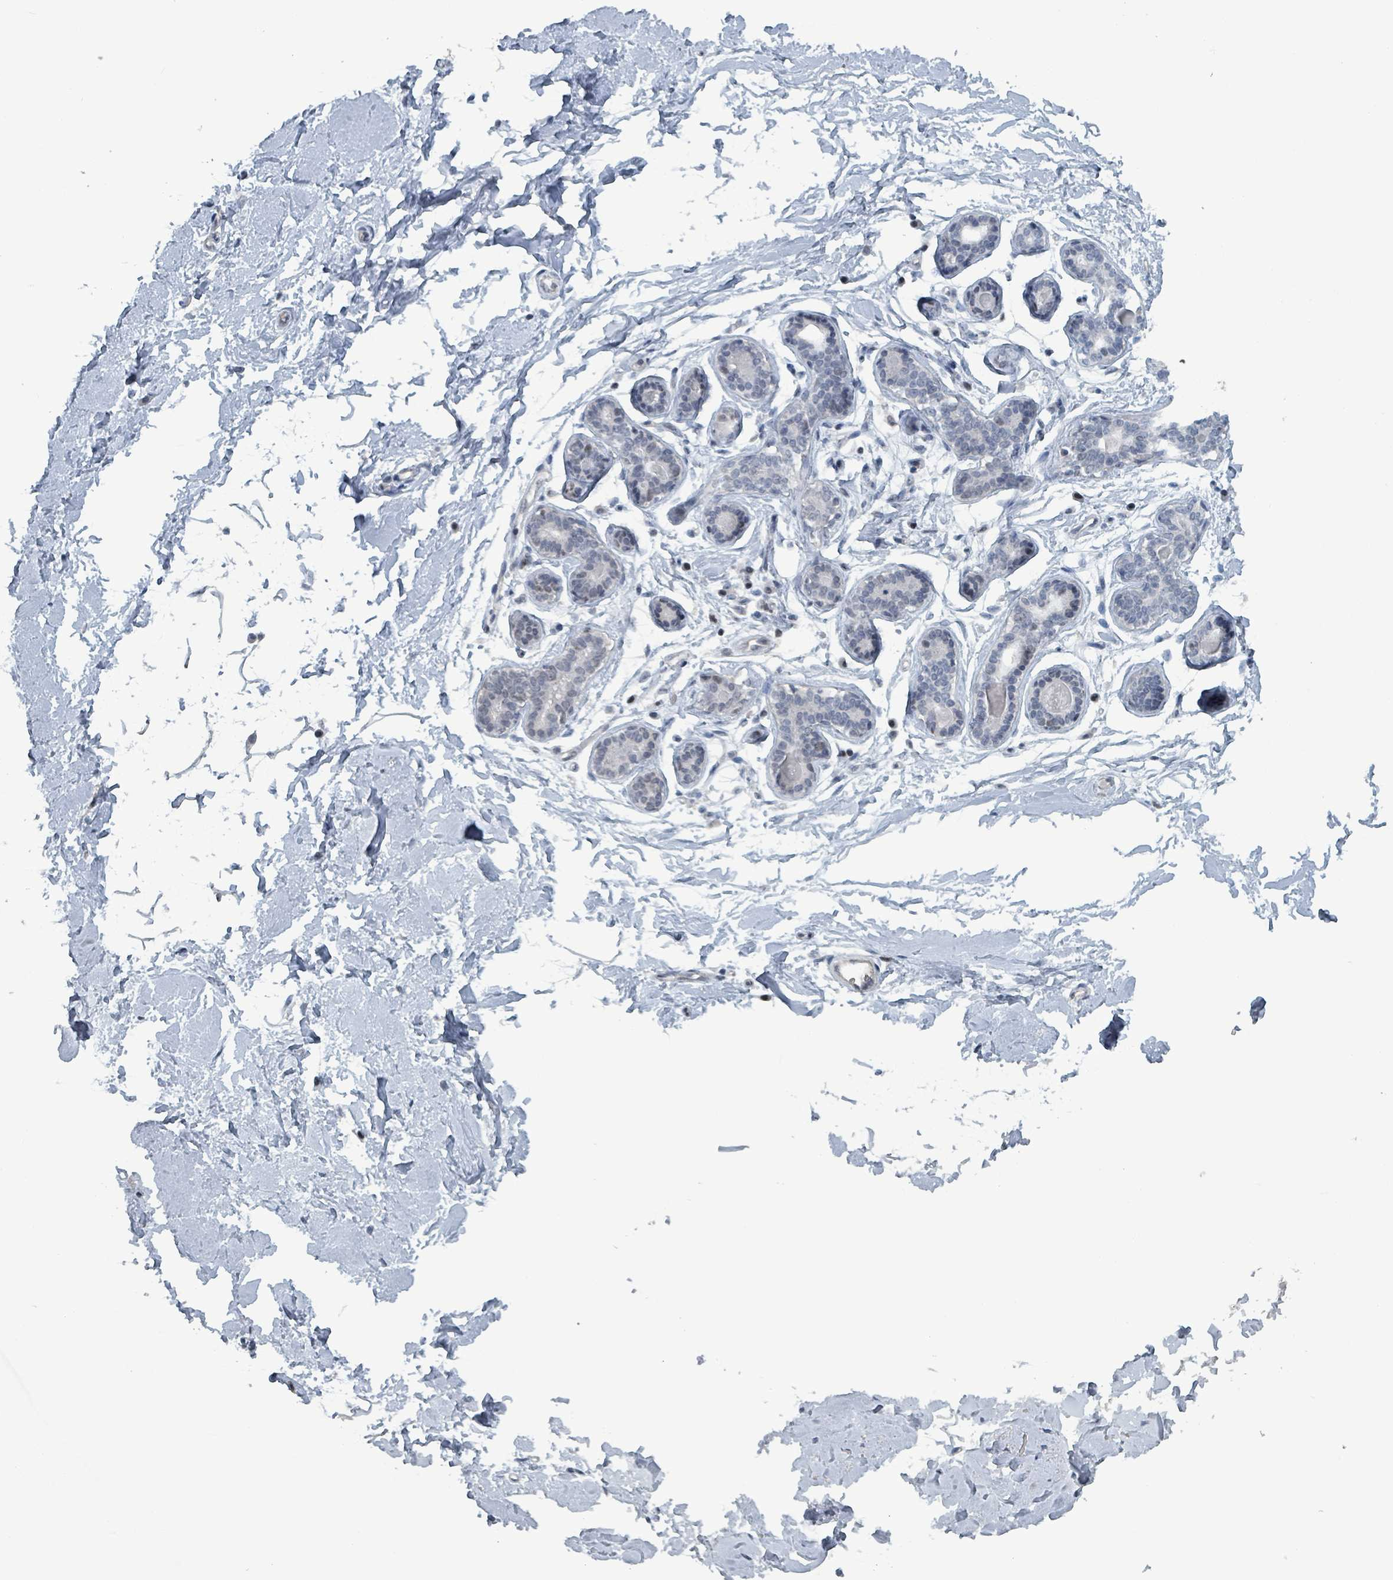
{"staining": {"intensity": "negative", "quantity": "none", "location": "none"}, "tissue": "breast", "cell_type": "Adipocytes", "image_type": "normal", "snomed": [{"axis": "morphology", "description": "Normal tissue, NOS"}, {"axis": "topography", "description": "Breast"}], "caption": "An immunohistochemistry micrograph of benign breast is shown. There is no staining in adipocytes of breast. The staining is performed using DAB brown chromogen with nuclei counter-stained in using hematoxylin.", "gene": "BIVM", "patient": {"sex": "female", "age": 23}}